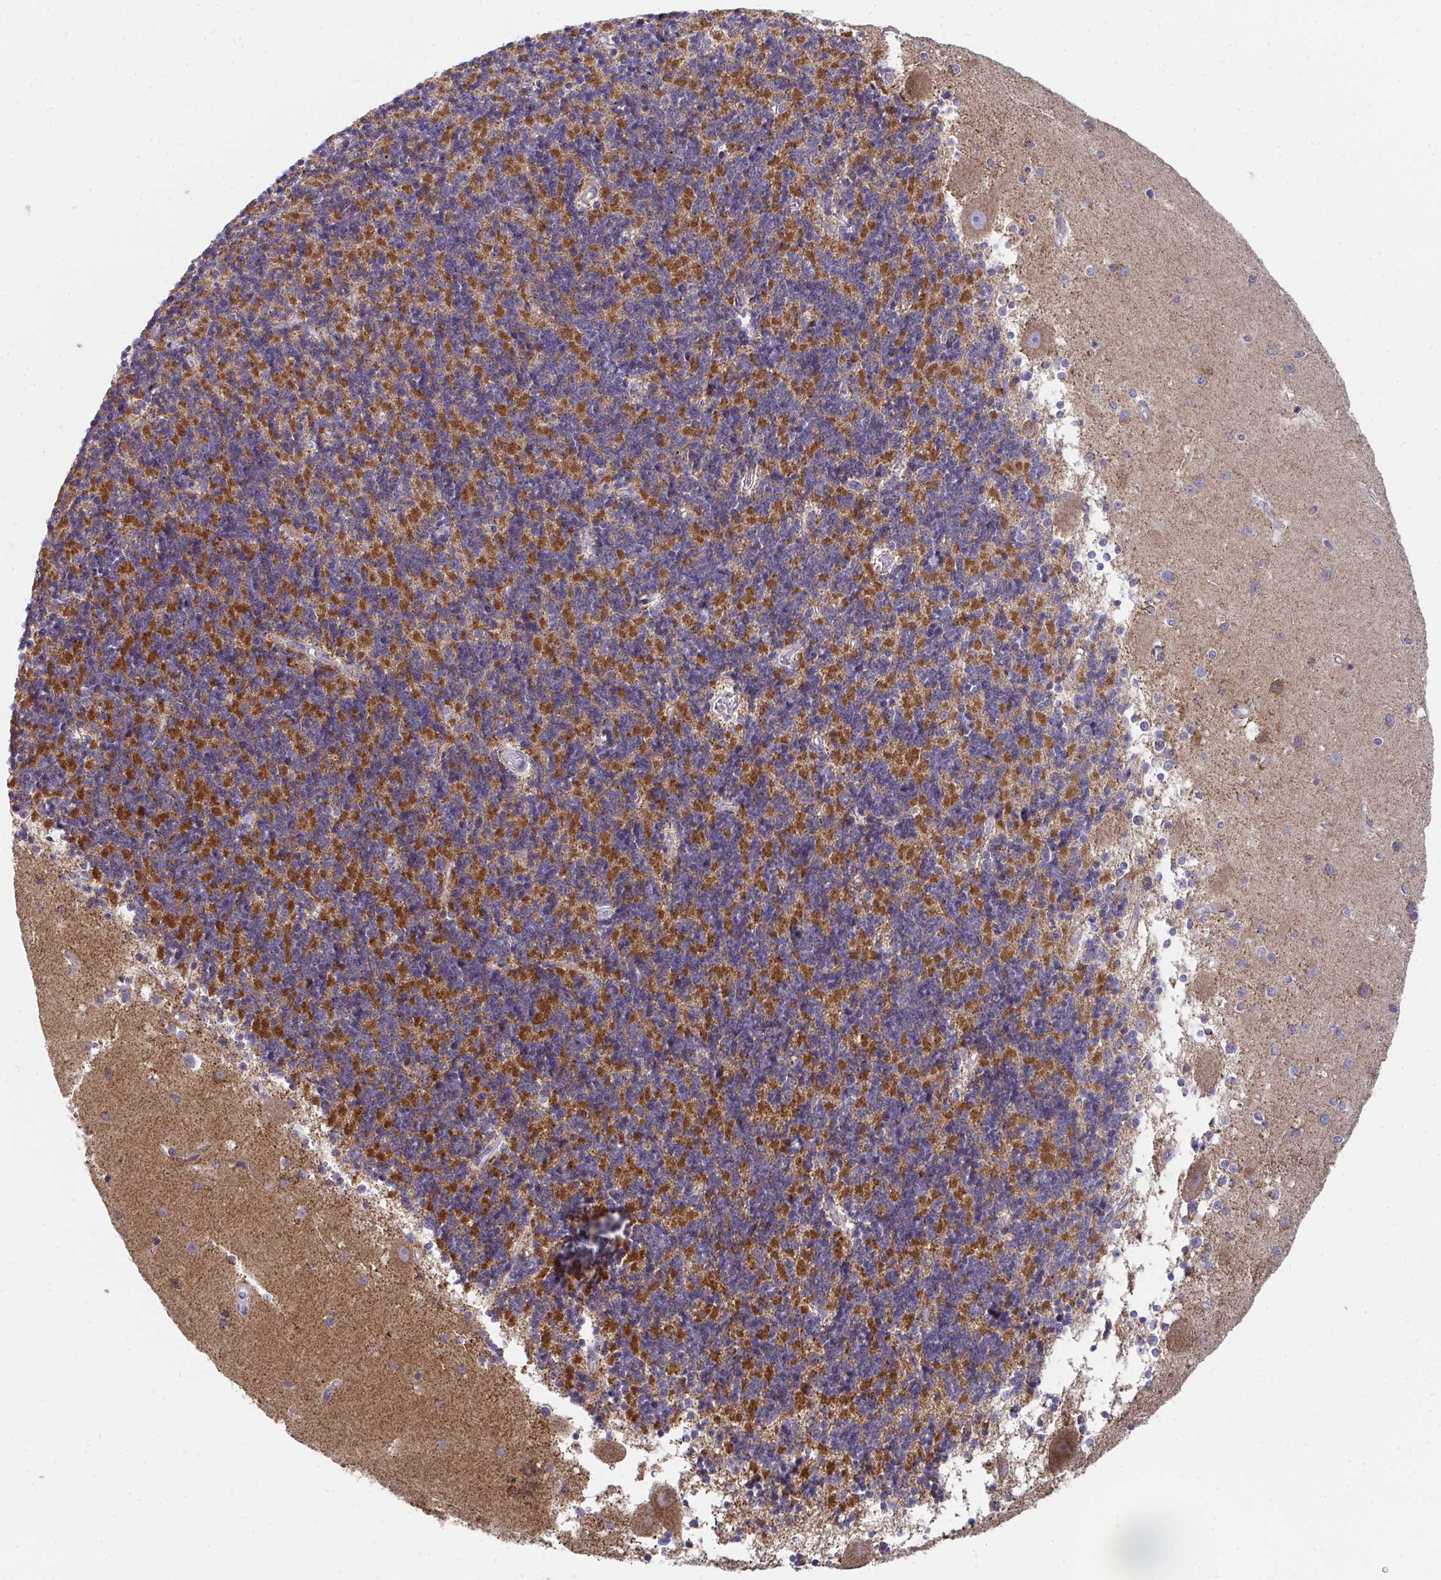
{"staining": {"intensity": "strong", "quantity": ">75%", "location": "cytoplasmic/membranous"}, "tissue": "cerebellum", "cell_type": "Cells in granular layer", "image_type": "normal", "snomed": [{"axis": "morphology", "description": "Normal tissue, NOS"}, {"axis": "topography", "description": "Cerebellum"}], "caption": "Cells in granular layer exhibit high levels of strong cytoplasmic/membranous positivity in about >75% of cells in benign human cerebellum.", "gene": "PC", "patient": {"sex": "male", "age": 54}}